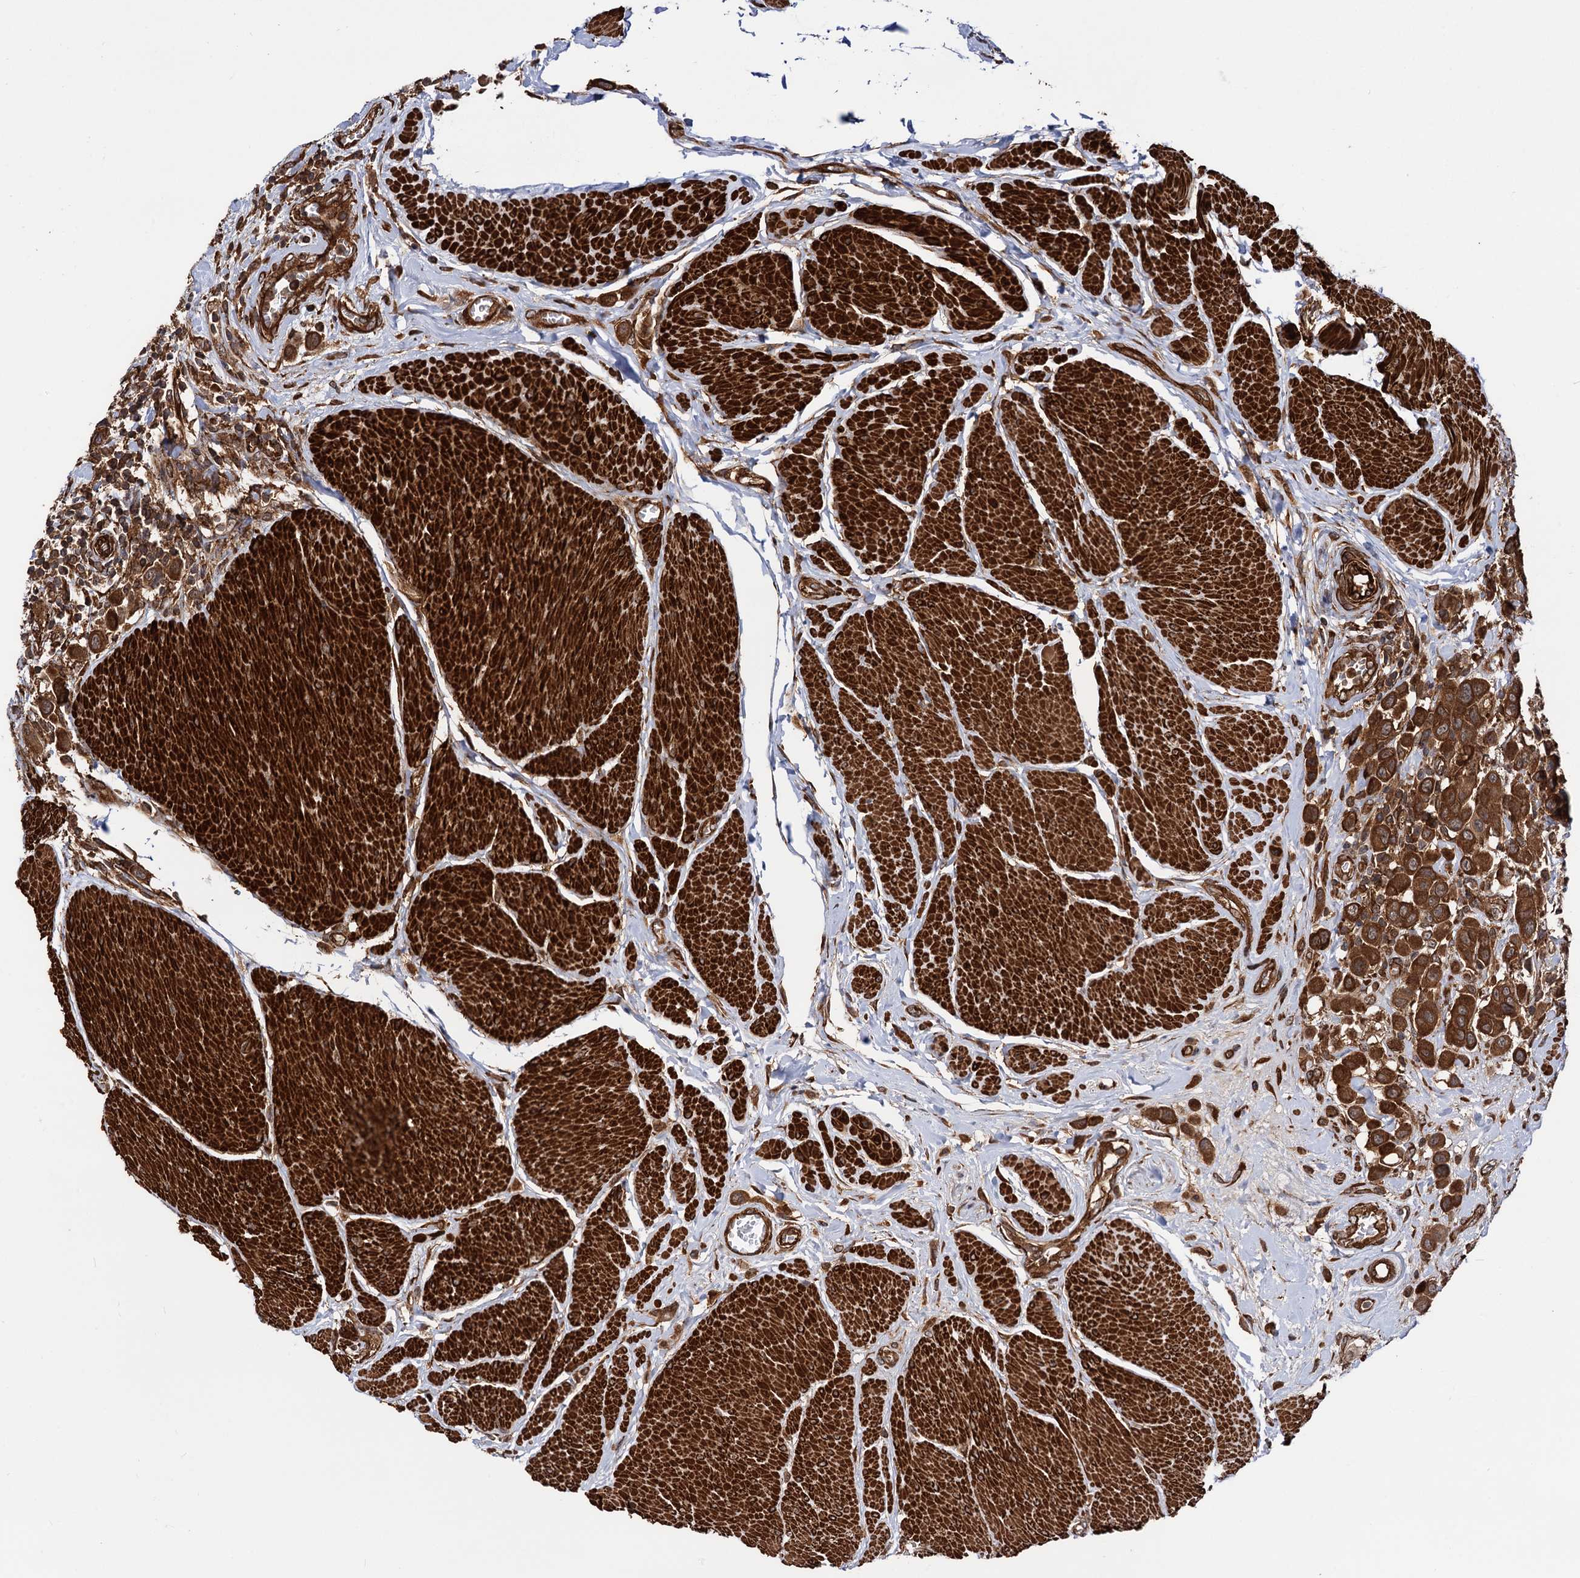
{"staining": {"intensity": "strong", "quantity": ">75%", "location": "cytoplasmic/membranous"}, "tissue": "urothelial cancer", "cell_type": "Tumor cells", "image_type": "cancer", "snomed": [{"axis": "morphology", "description": "Urothelial carcinoma, High grade"}, {"axis": "topography", "description": "Urinary bladder"}], "caption": "Immunohistochemistry (IHC) photomicrograph of neoplastic tissue: human urothelial carcinoma (high-grade) stained using immunohistochemistry exhibits high levels of strong protein expression localized specifically in the cytoplasmic/membranous of tumor cells, appearing as a cytoplasmic/membranous brown color.", "gene": "ATP8B4", "patient": {"sex": "male", "age": 50}}